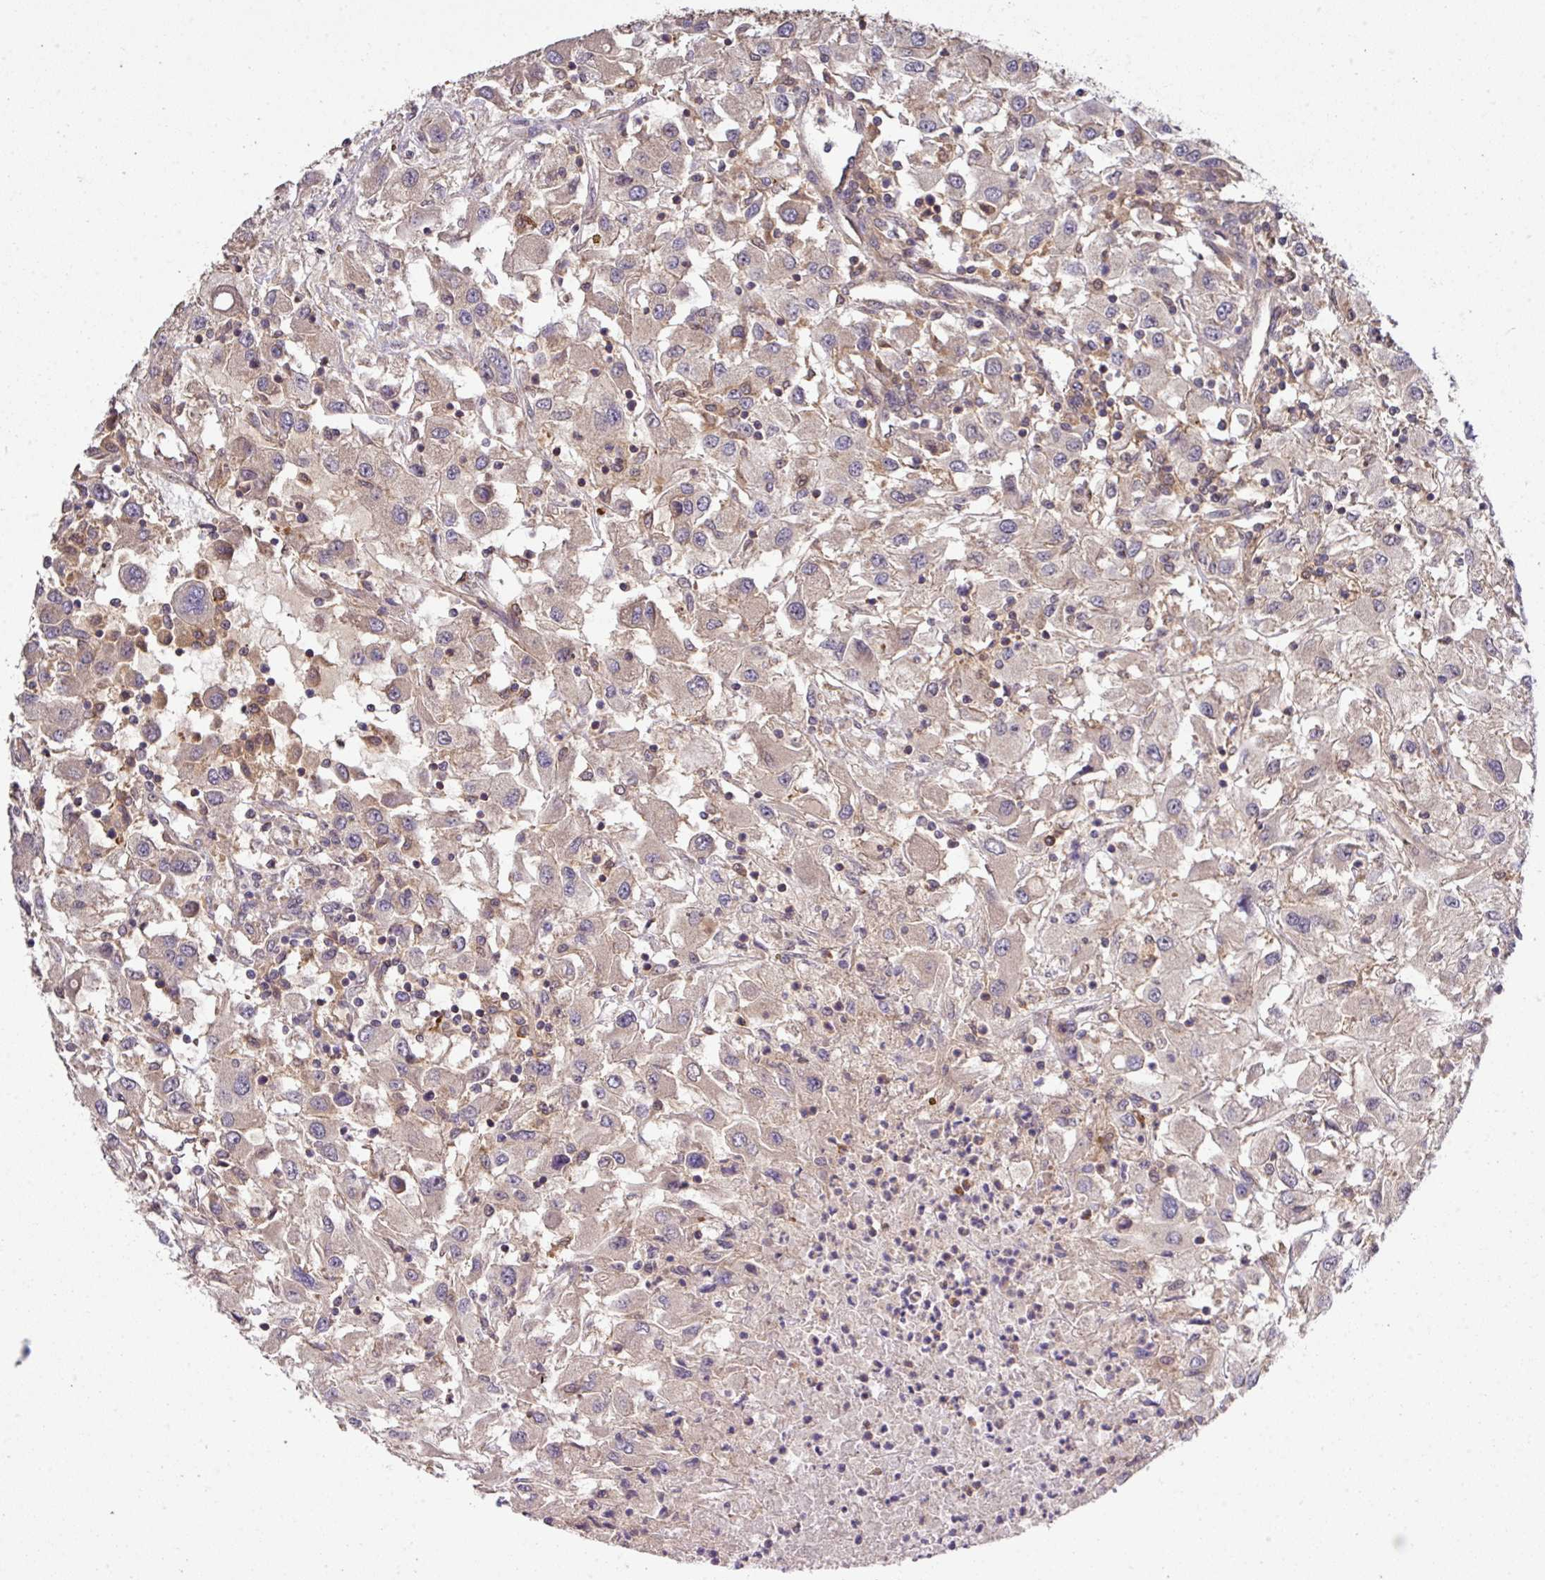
{"staining": {"intensity": "negative", "quantity": "none", "location": "none"}, "tissue": "renal cancer", "cell_type": "Tumor cells", "image_type": "cancer", "snomed": [{"axis": "morphology", "description": "Adenocarcinoma, NOS"}, {"axis": "topography", "description": "Kidney"}], "caption": "An immunohistochemistry (IHC) photomicrograph of adenocarcinoma (renal) is shown. There is no staining in tumor cells of adenocarcinoma (renal).", "gene": "ARPIN", "patient": {"sex": "female", "age": 67}}